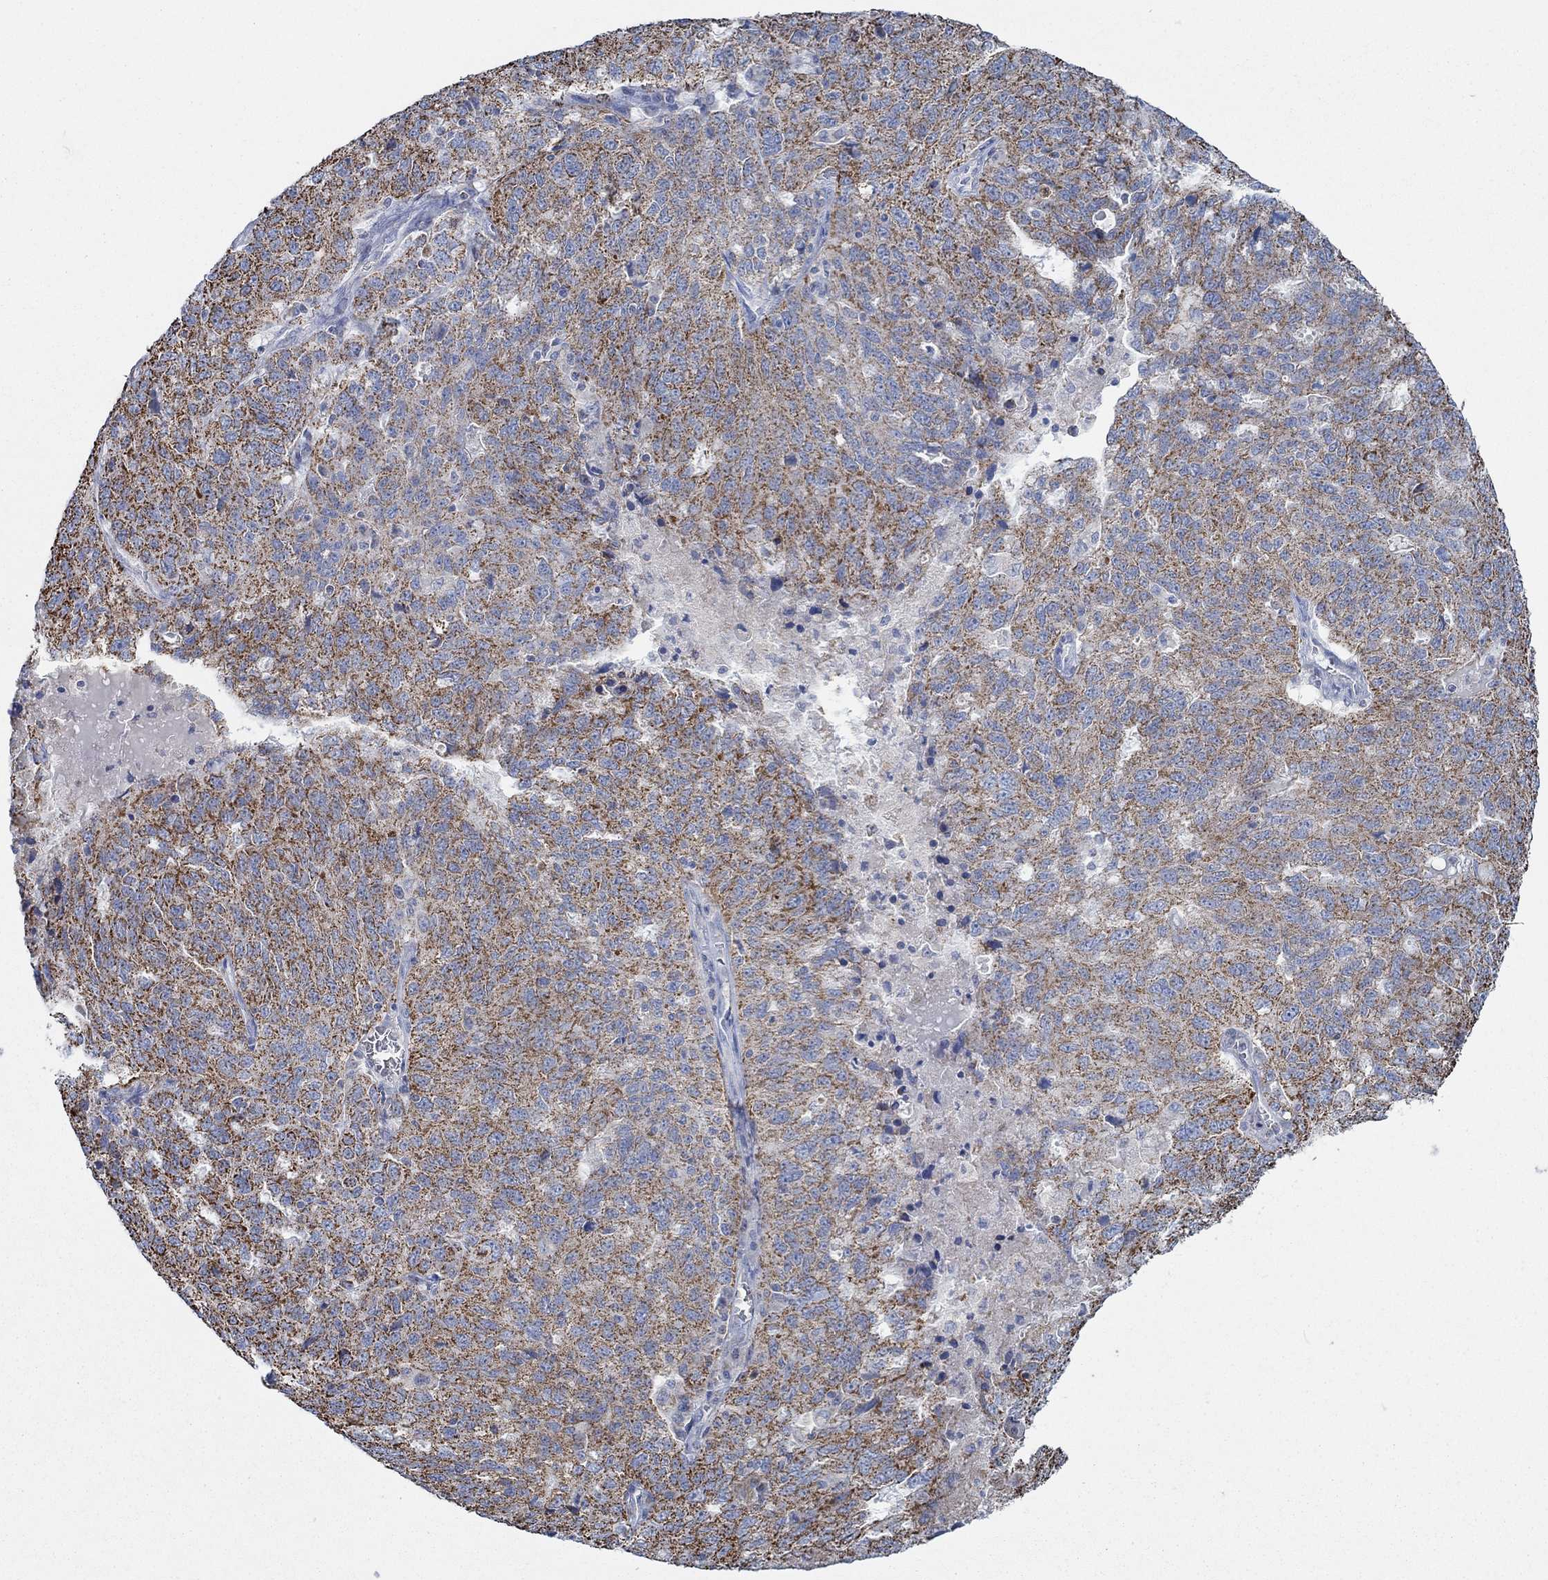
{"staining": {"intensity": "strong", "quantity": ">75%", "location": "cytoplasmic/membranous"}, "tissue": "ovarian cancer", "cell_type": "Tumor cells", "image_type": "cancer", "snomed": [{"axis": "morphology", "description": "Cystadenocarcinoma, serous, NOS"}, {"axis": "topography", "description": "Ovary"}], "caption": "Immunohistochemical staining of human ovarian cancer (serous cystadenocarcinoma) exhibits high levels of strong cytoplasmic/membranous protein positivity in about >75% of tumor cells.", "gene": "GLOD5", "patient": {"sex": "female", "age": 71}}